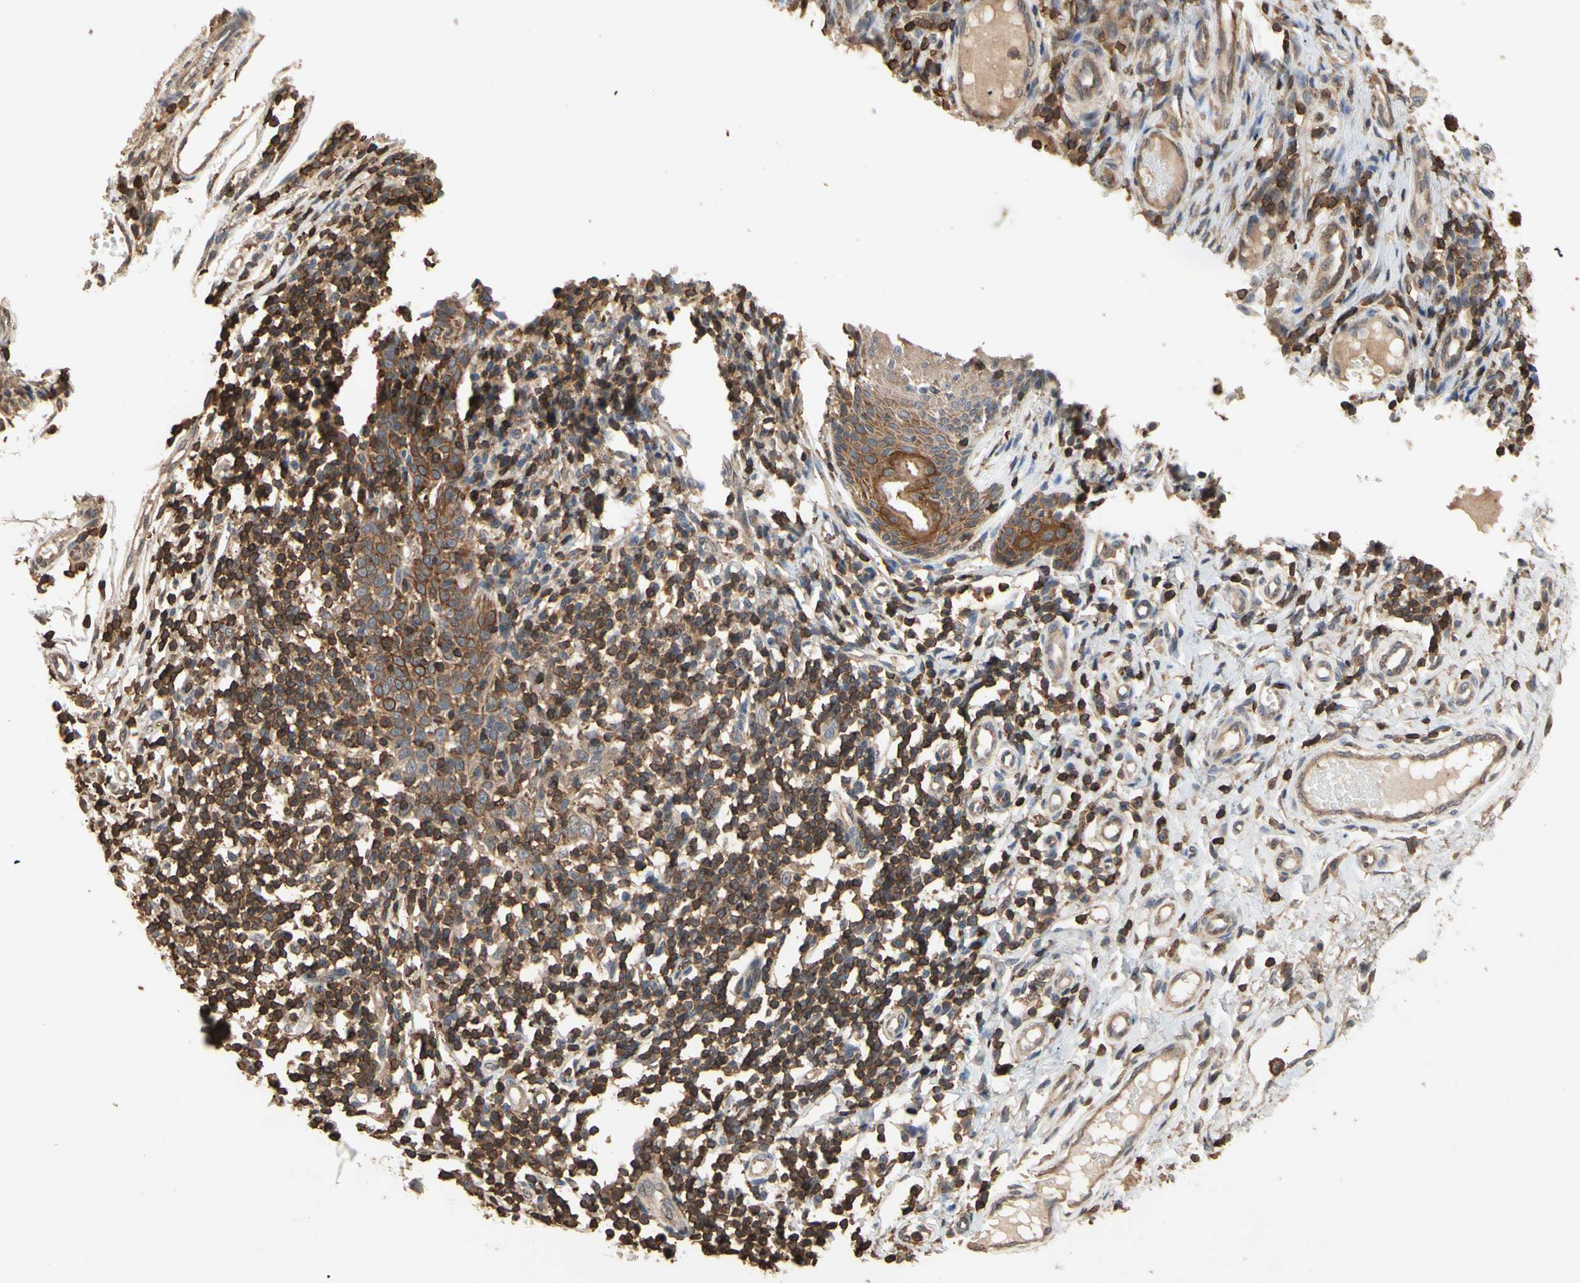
{"staining": {"intensity": "strong", "quantity": ">75%", "location": "cytoplasmic/membranous"}, "tissue": "skin cancer", "cell_type": "Tumor cells", "image_type": "cancer", "snomed": [{"axis": "morphology", "description": "Normal tissue, NOS"}, {"axis": "morphology", "description": "Basal cell carcinoma"}, {"axis": "topography", "description": "Skin"}], "caption": "Tumor cells demonstrate high levels of strong cytoplasmic/membranous expression in about >75% of cells in human basal cell carcinoma (skin).", "gene": "MAP3K10", "patient": {"sex": "male", "age": 87}}